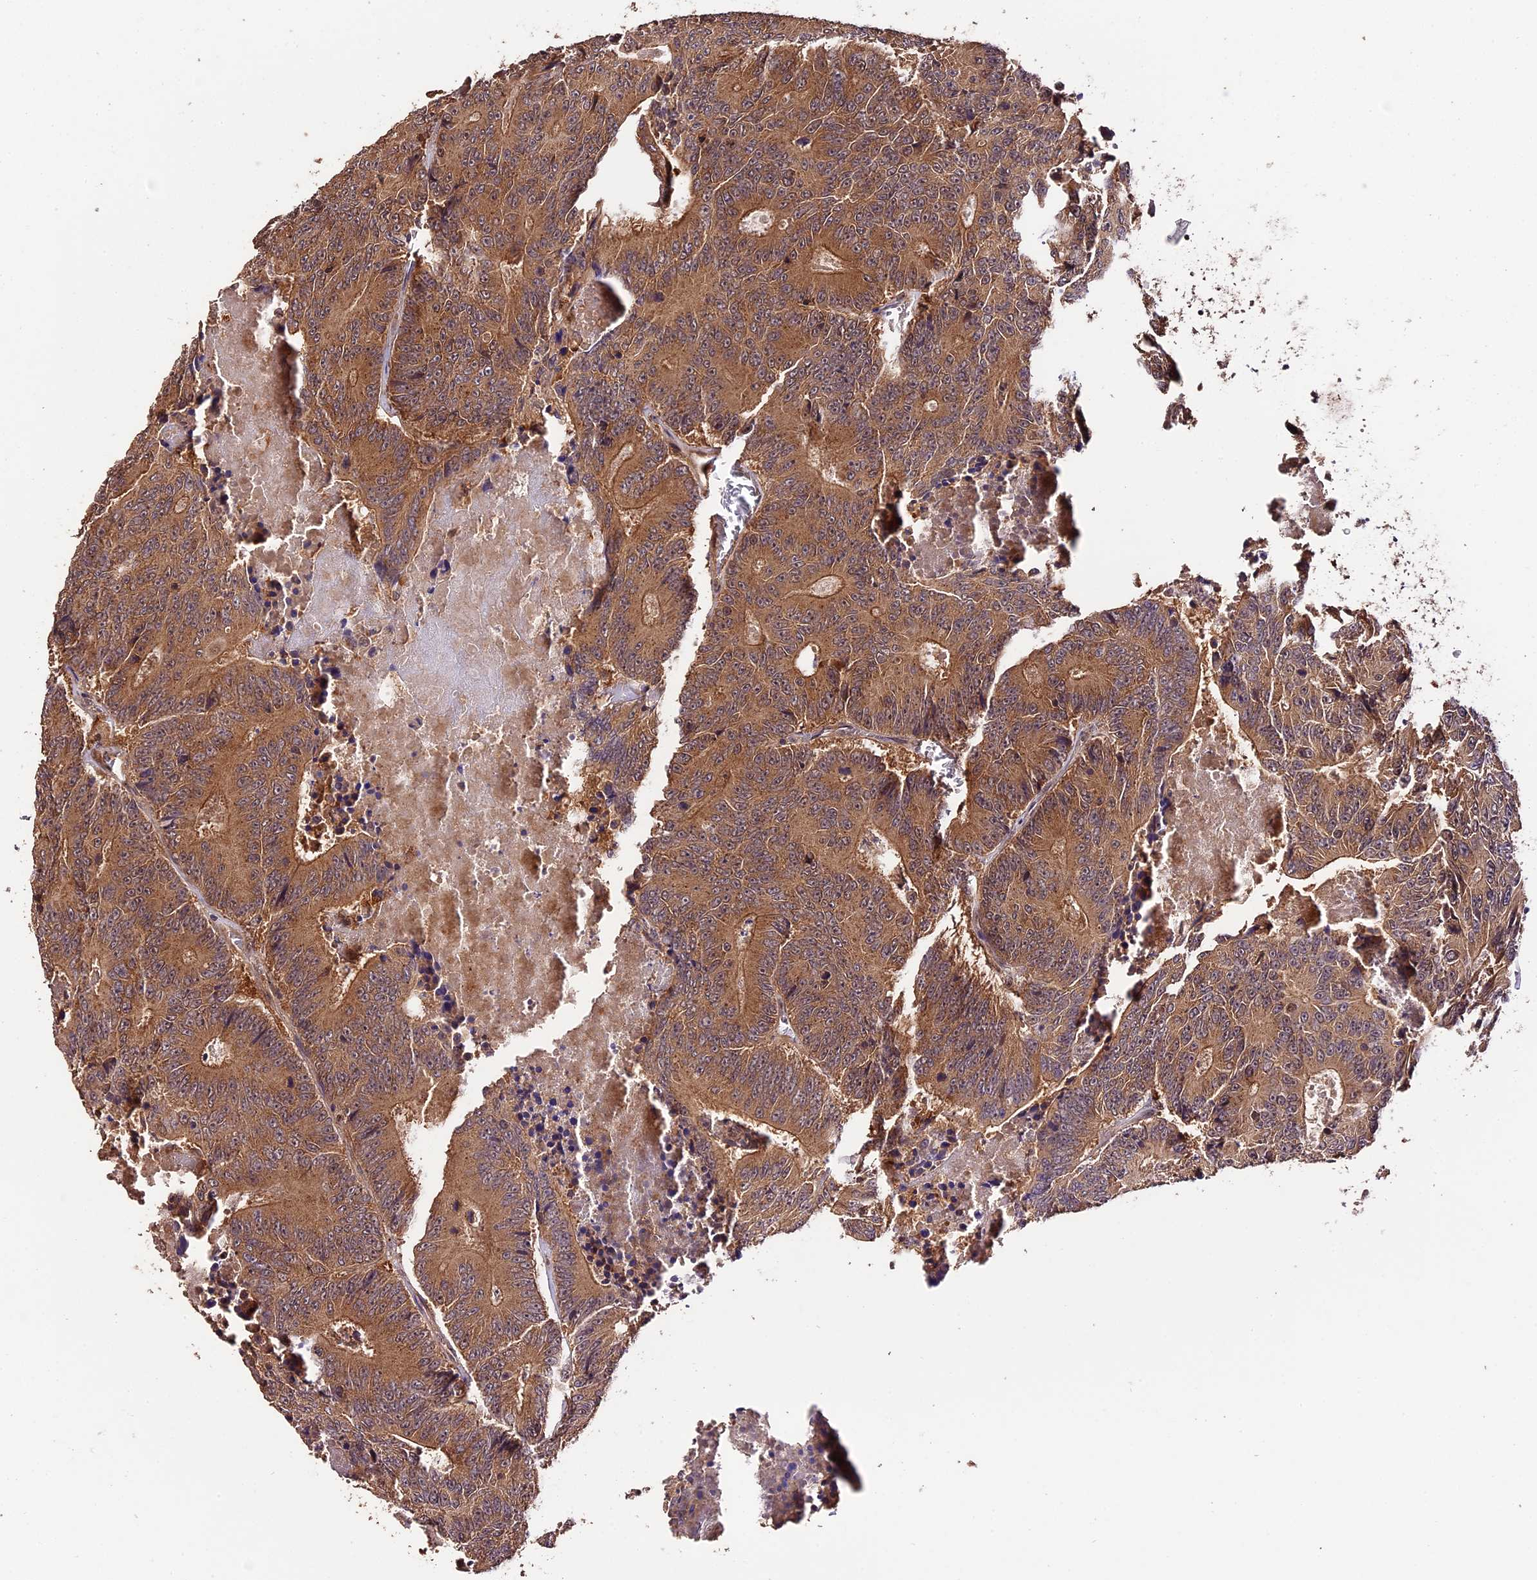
{"staining": {"intensity": "moderate", "quantity": ">75%", "location": "cytoplasmic/membranous"}, "tissue": "colorectal cancer", "cell_type": "Tumor cells", "image_type": "cancer", "snomed": [{"axis": "morphology", "description": "Adenocarcinoma, NOS"}, {"axis": "topography", "description": "Colon"}], "caption": "There is medium levels of moderate cytoplasmic/membranous staining in tumor cells of colorectal cancer (adenocarcinoma), as demonstrated by immunohistochemical staining (brown color).", "gene": "TRMT1", "patient": {"sex": "male", "age": 83}}